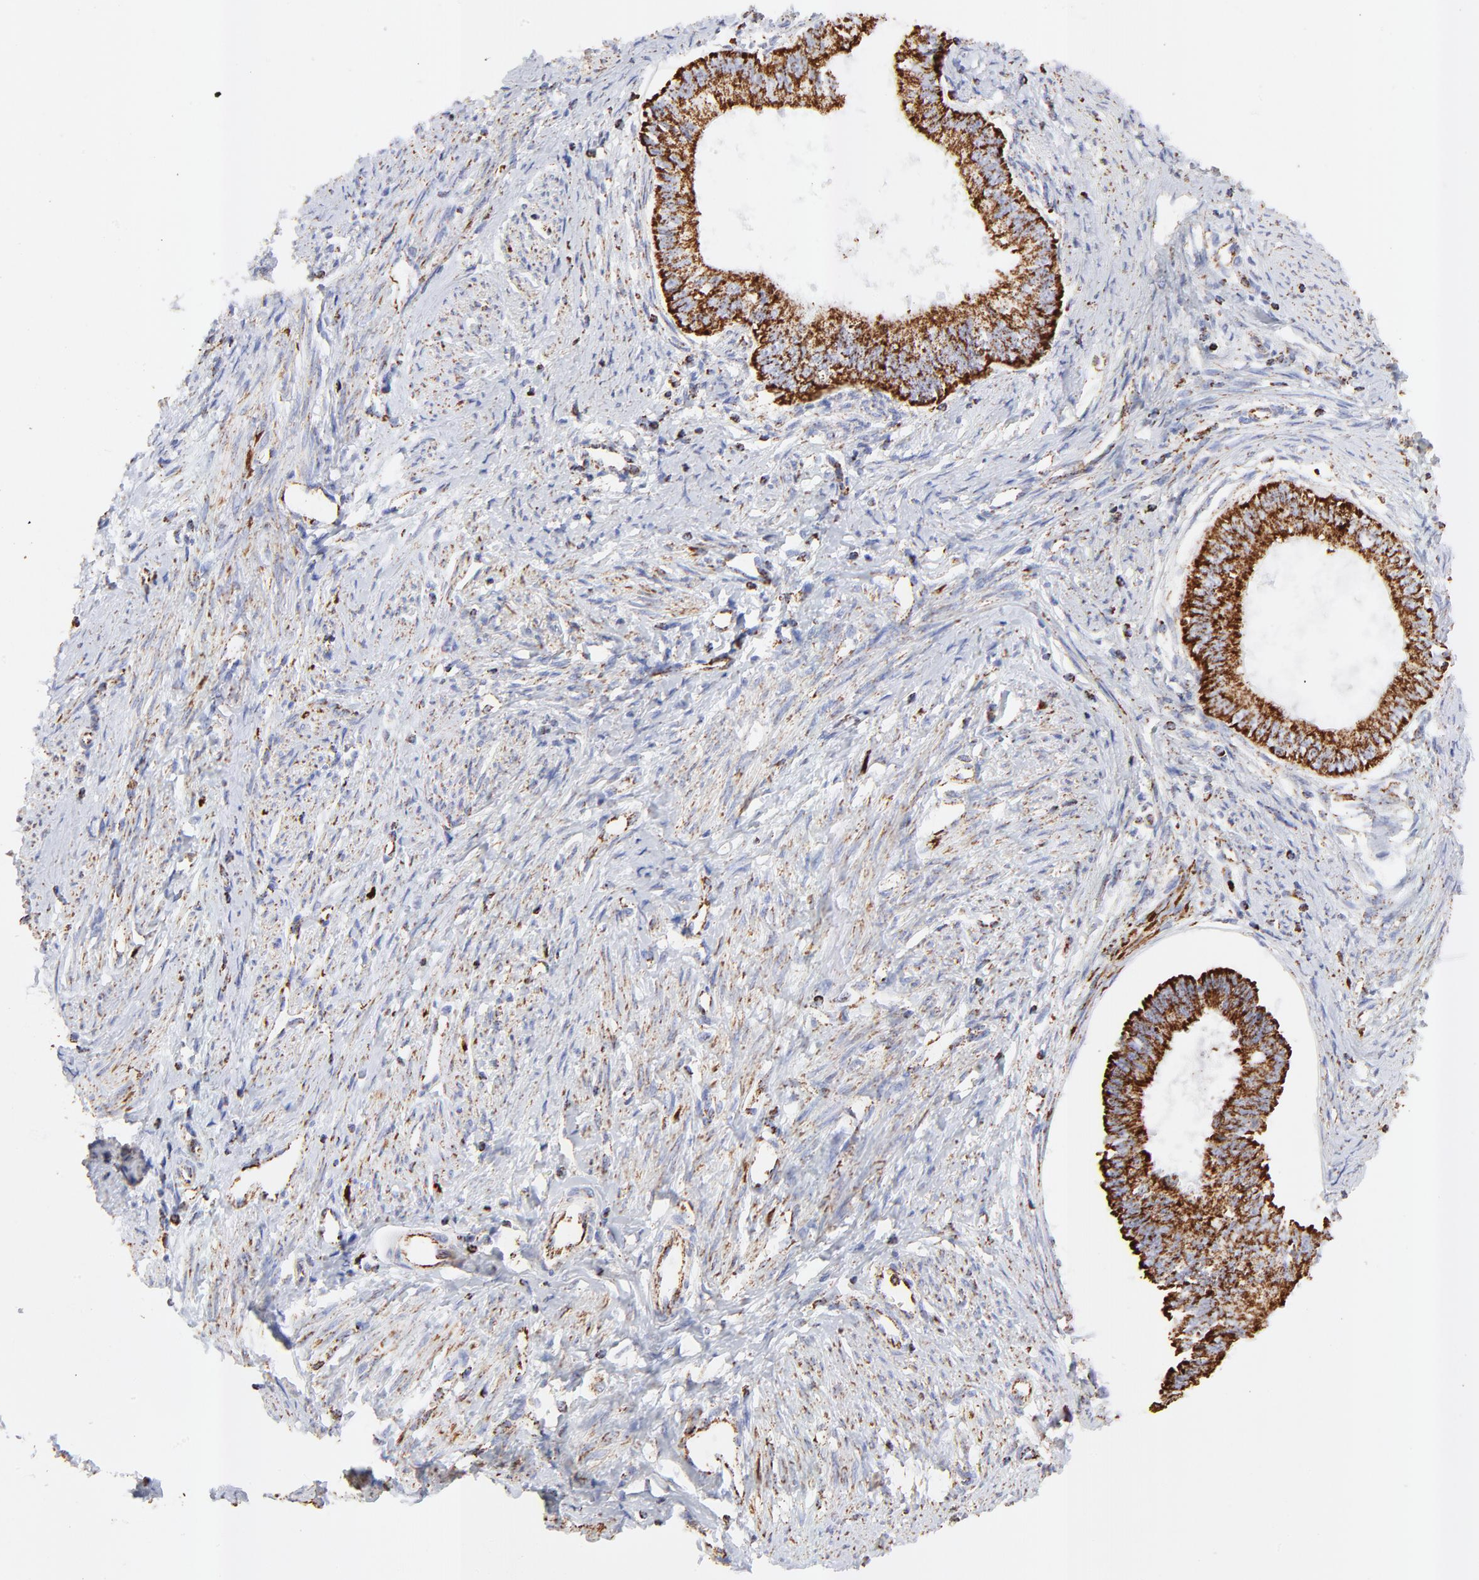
{"staining": {"intensity": "strong", "quantity": ">75%", "location": "cytoplasmic/membranous"}, "tissue": "endometrial cancer", "cell_type": "Tumor cells", "image_type": "cancer", "snomed": [{"axis": "morphology", "description": "Adenocarcinoma, NOS"}, {"axis": "topography", "description": "Endometrium"}], "caption": "Human adenocarcinoma (endometrial) stained with a brown dye displays strong cytoplasmic/membranous positive staining in about >75% of tumor cells.", "gene": "COX4I1", "patient": {"sex": "female", "age": 76}}